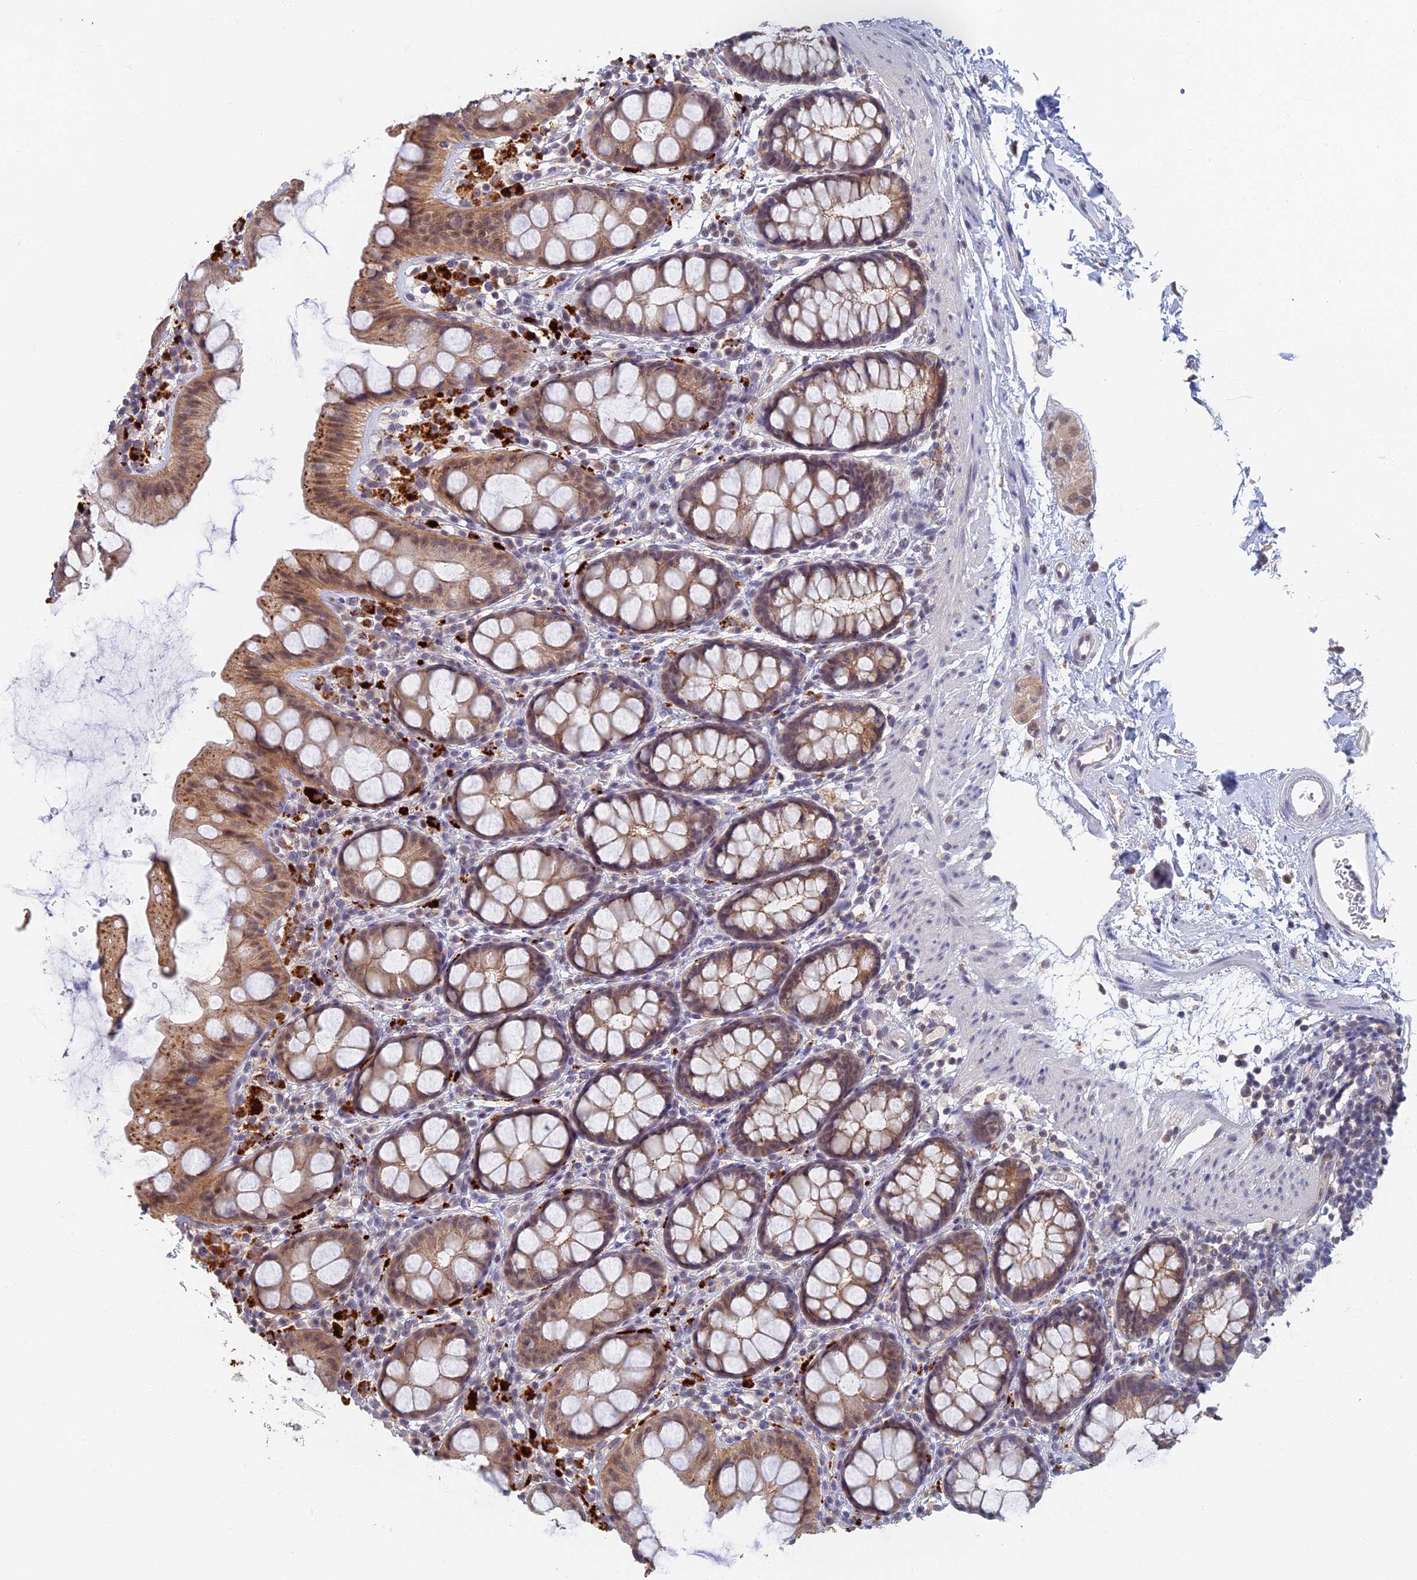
{"staining": {"intensity": "moderate", "quantity": ">75%", "location": "cytoplasmic/membranous"}, "tissue": "rectum", "cell_type": "Glandular cells", "image_type": "normal", "snomed": [{"axis": "morphology", "description": "Normal tissue, NOS"}, {"axis": "topography", "description": "Rectum"}], "caption": "Immunohistochemistry (DAB) staining of benign rectum shows moderate cytoplasmic/membranous protein positivity in about >75% of glandular cells.", "gene": "GPATCH1", "patient": {"sex": "female", "age": 65}}